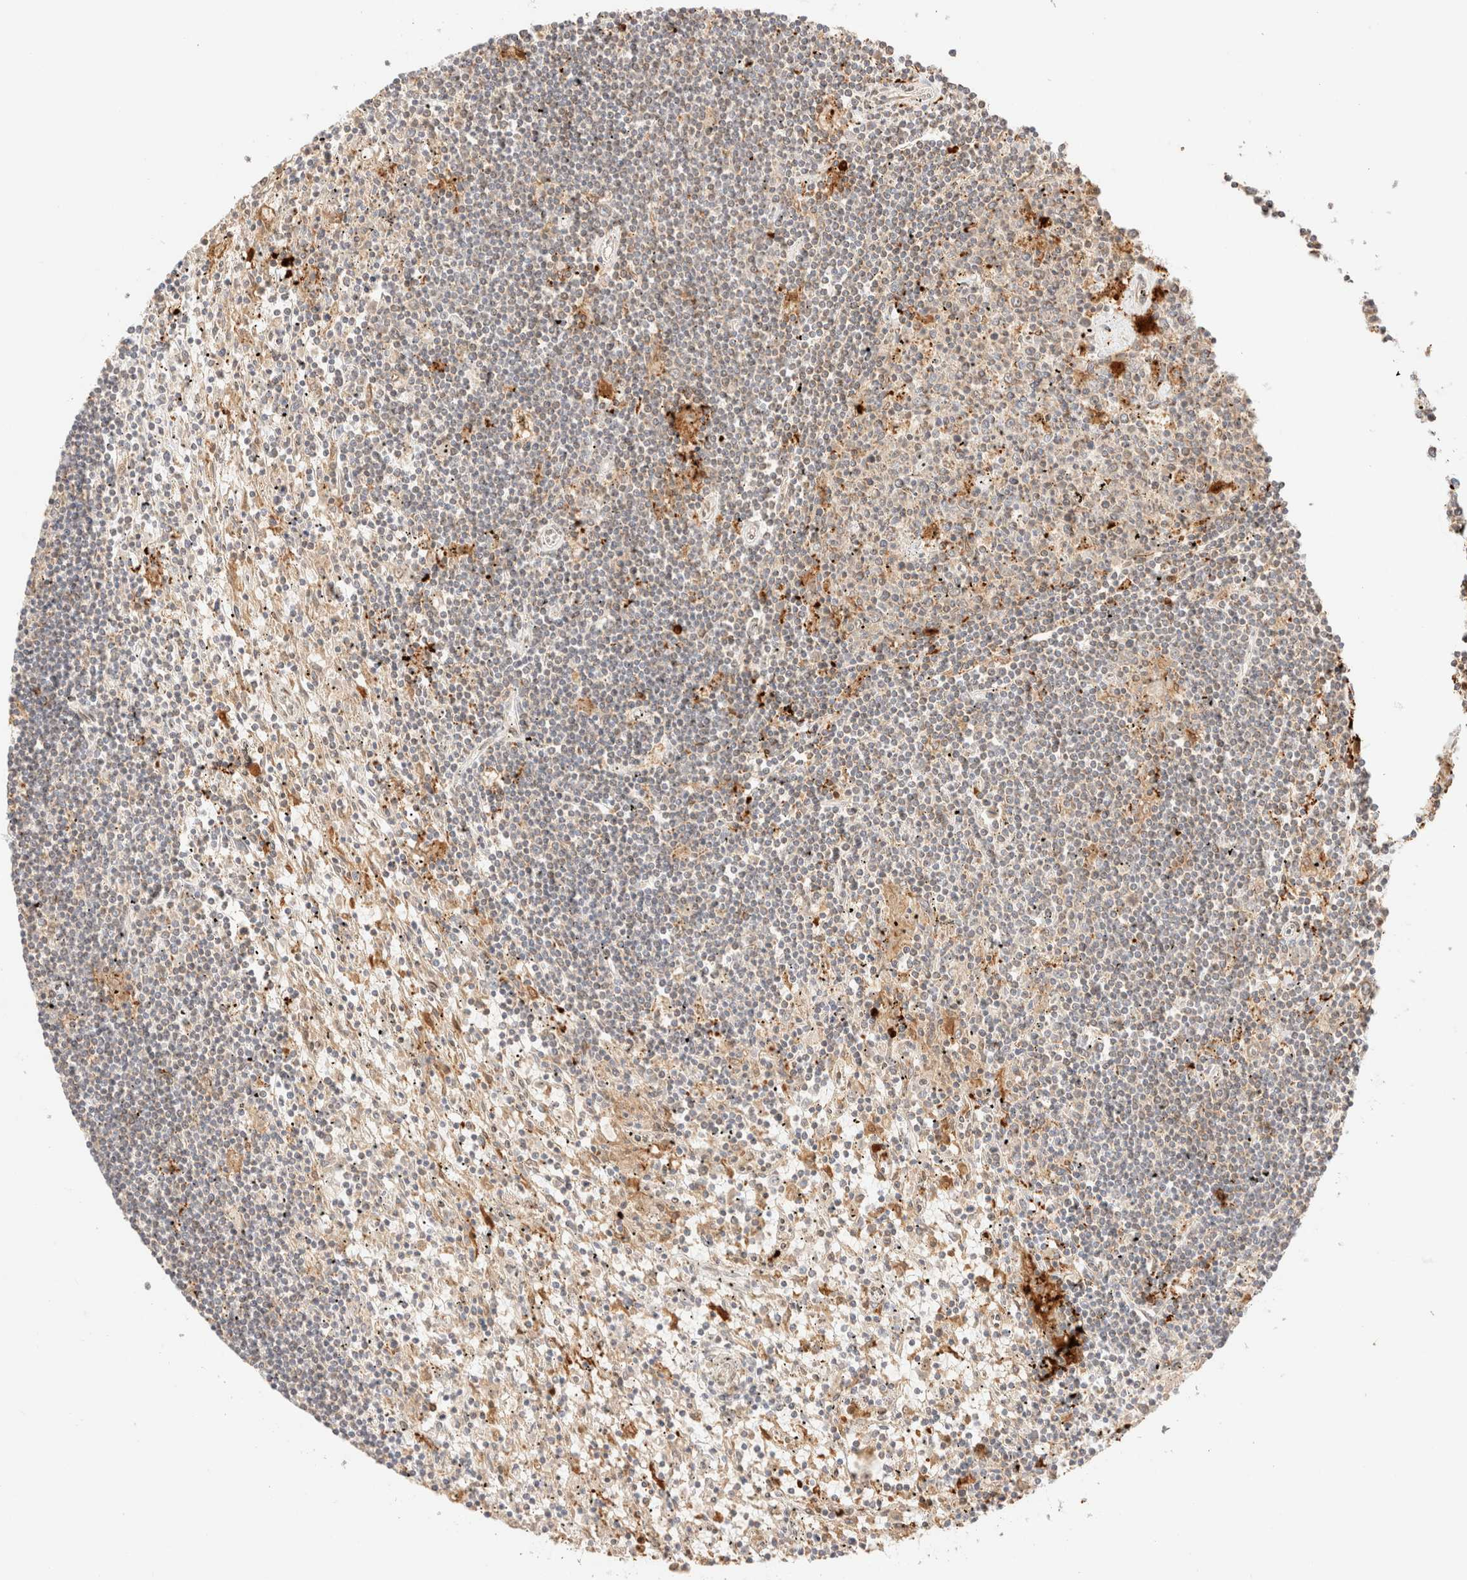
{"staining": {"intensity": "negative", "quantity": "none", "location": "none"}, "tissue": "lymphoma", "cell_type": "Tumor cells", "image_type": "cancer", "snomed": [{"axis": "morphology", "description": "Malignant lymphoma, non-Hodgkin's type, Low grade"}, {"axis": "topography", "description": "Spleen"}], "caption": "The IHC histopathology image has no significant expression in tumor cells of low-grade malignant lymphoma, non-Hodgkin's type tissue.", "gene": "TACO1", "patient": {"sex": "male", "age": 76}}